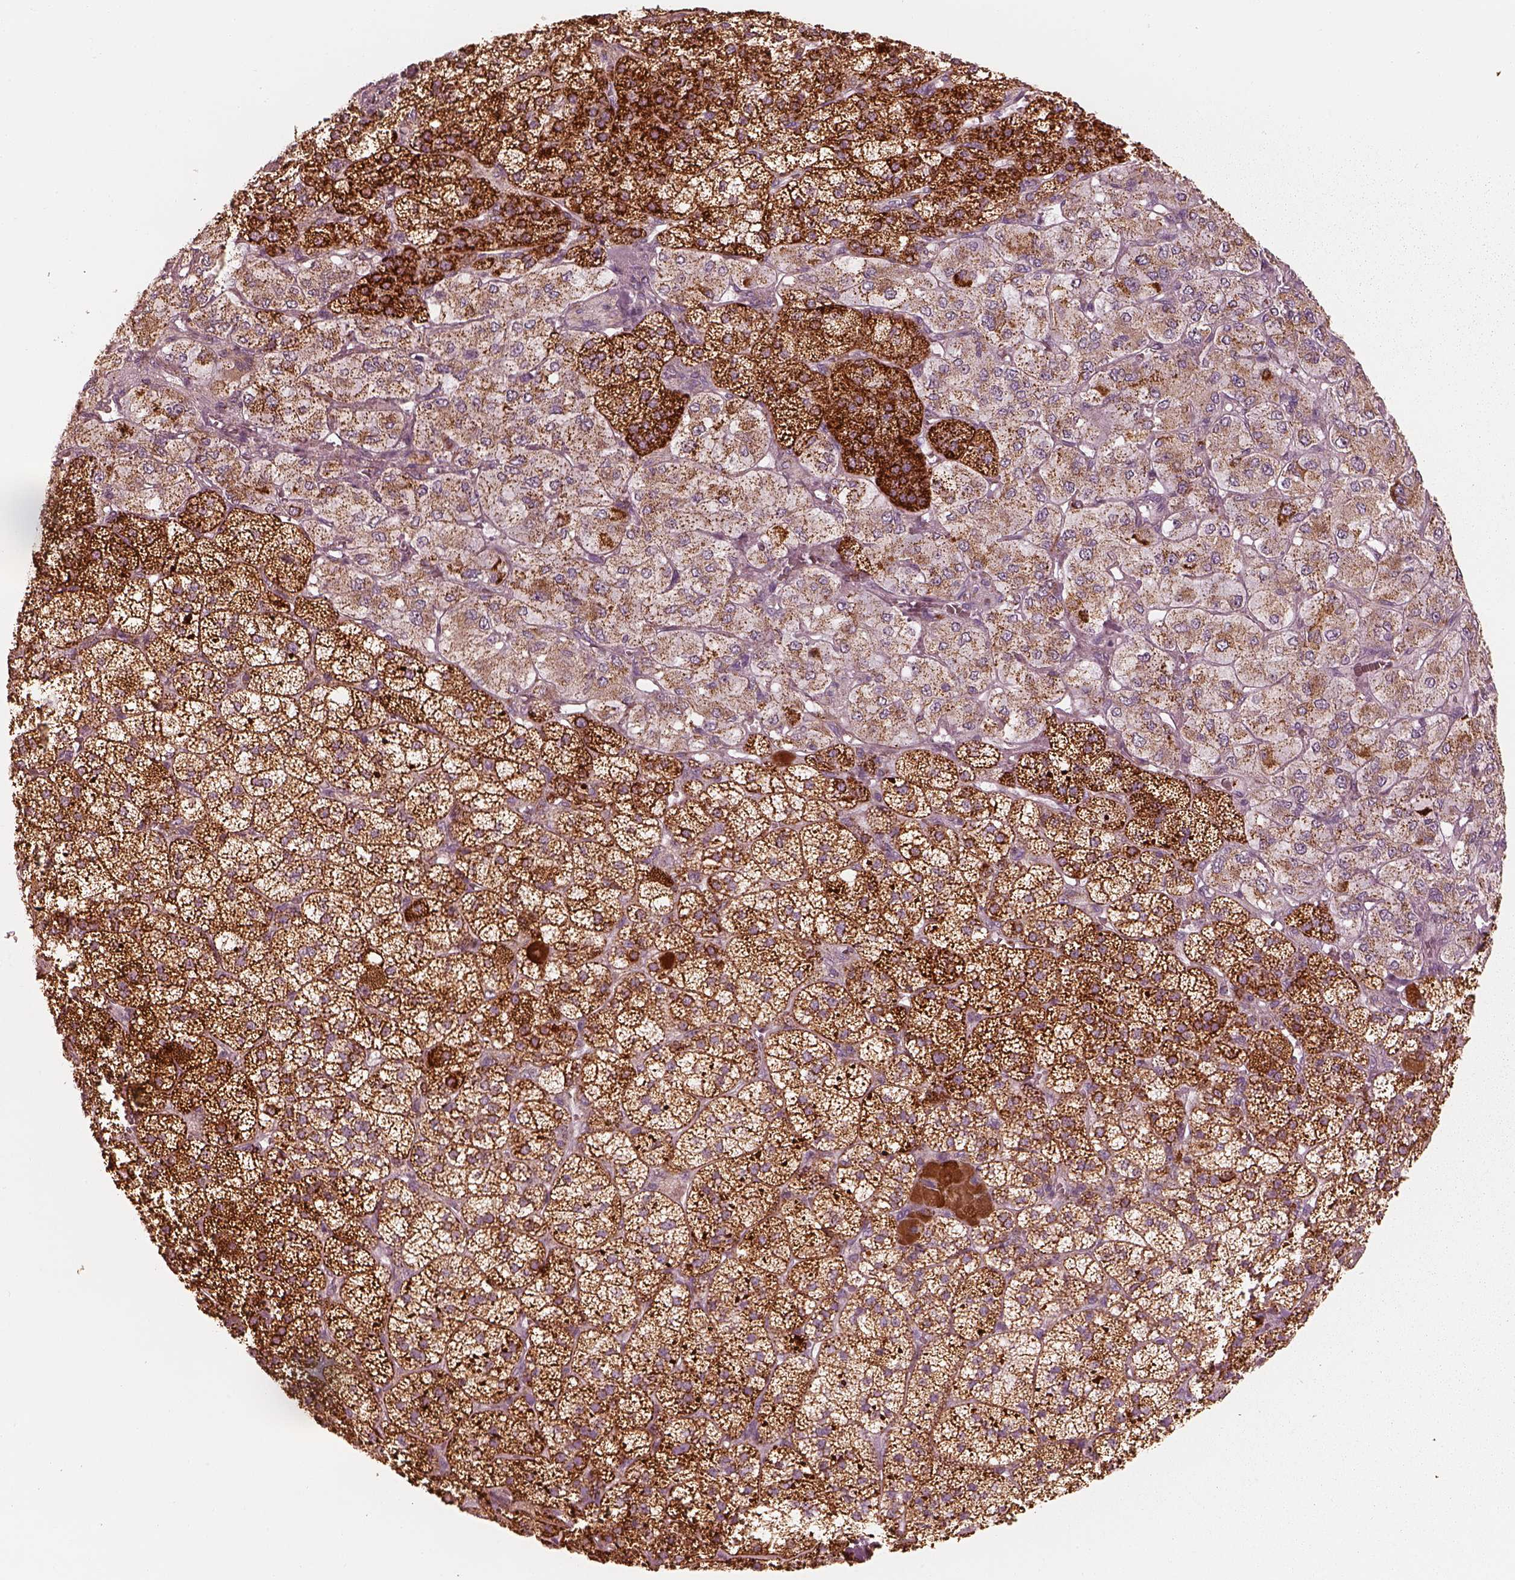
{"staining": {"intensity": "strong", "quantity": ">75%", "location": "cytoplasmic/membranous"}, "tissue": "adrenal gland", "cell_type": "Glandular cells", "image_type": "normal", "snomed": [{"axis": "morphology", "description": "Normal tissue, NOS"}, {"axis": "topography", "description": "Adrenal gland"}], "caption": "About >75% of glandular cells in normal human adrenal gland display strong cytoplasmic/membranous protein expression as visualized by brown immunohistochemical staining.", "gene": "ENTPD6", "patient": {"sex": "female", "age": 60}}